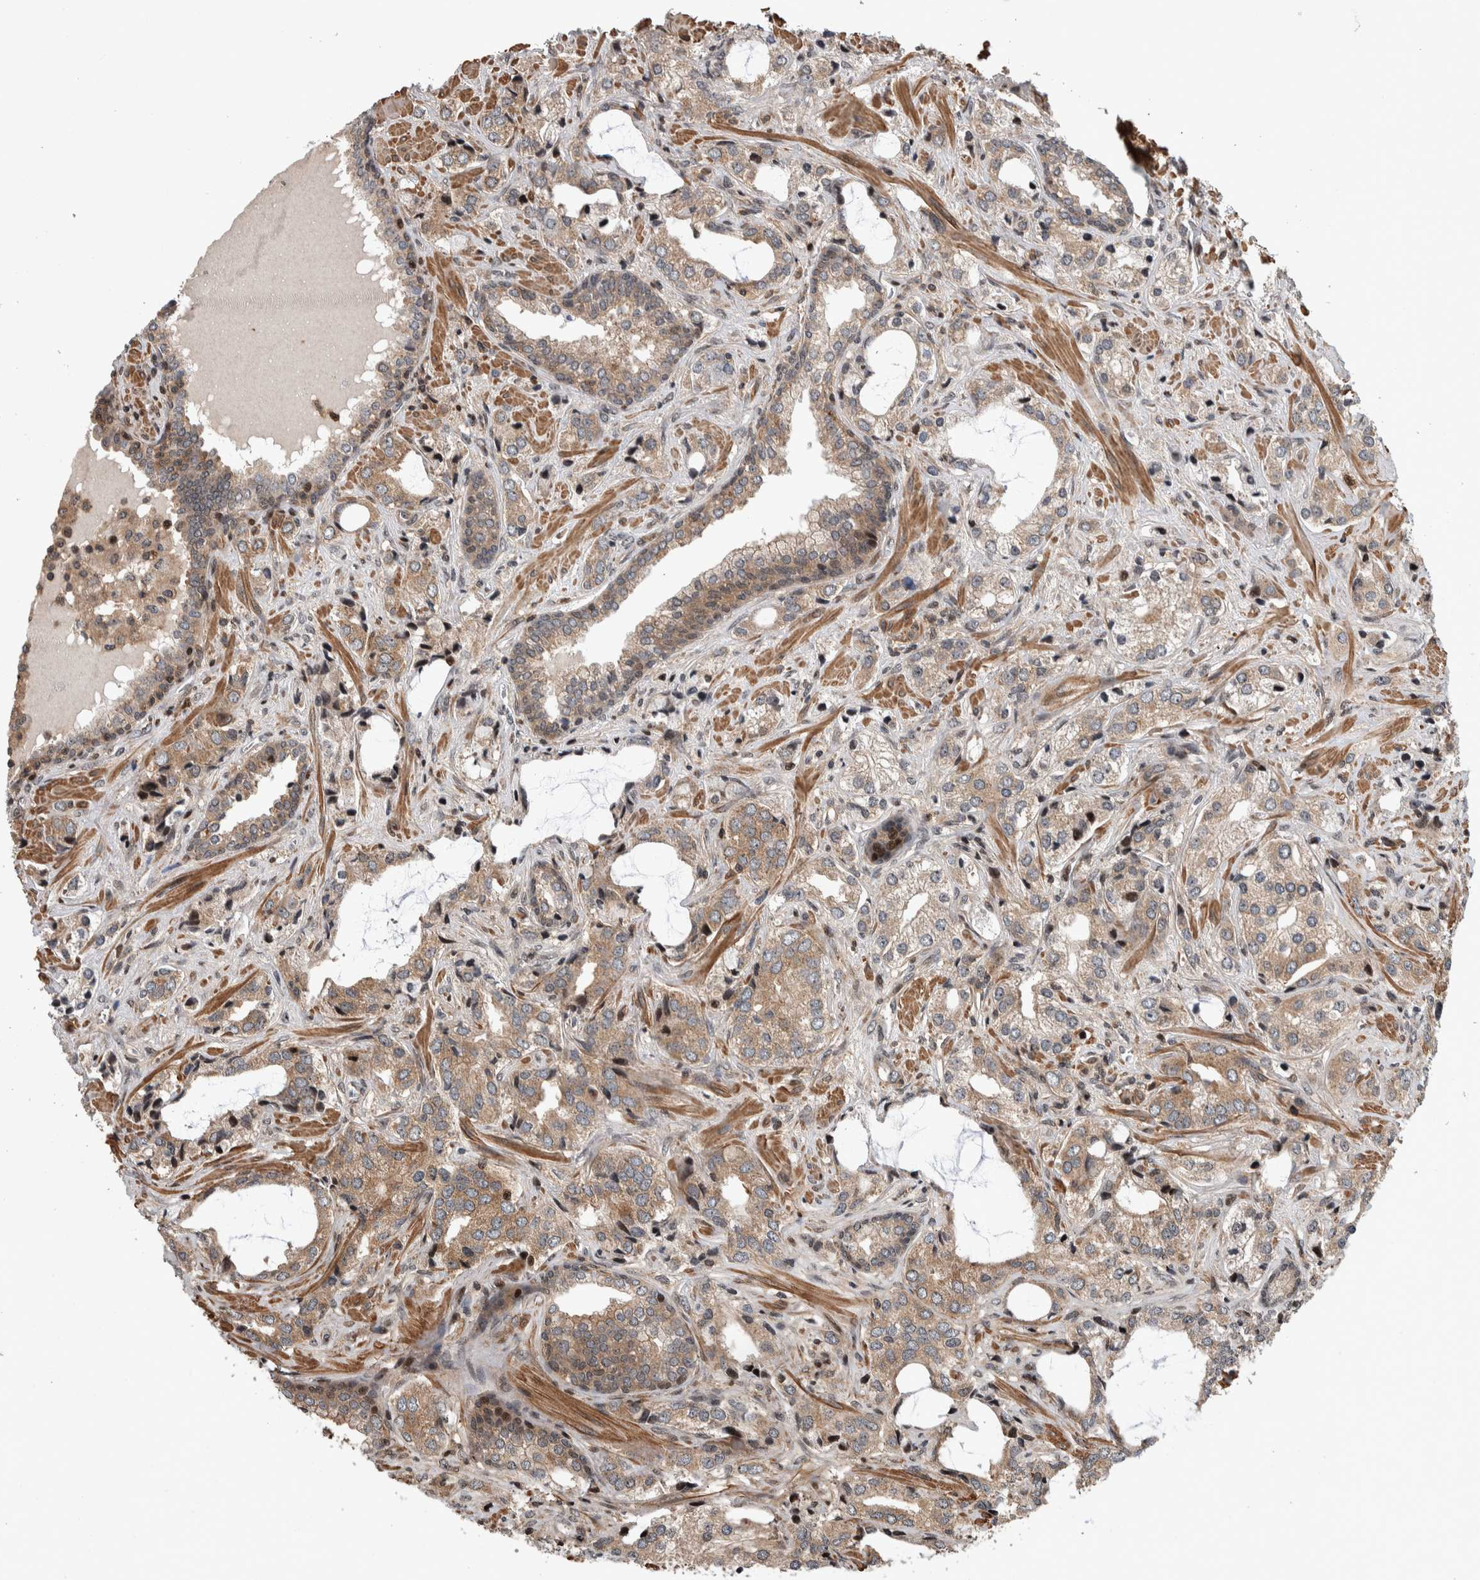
{"staining": {"intensity": "moderate", "quantity": ">75%", "location": "cytoplasmic/membranous"}, "tissue": "prostate cancer", "cell_type": "Tumor cells", "image_type": "cancer", "snomed": [{"axis": "morphology", "description": "Adenocarcinoma, High grade"}, {"axis": "topography", "description": "Prostate"}], "caption": "High-grade adenocarcinoma (prostate) tissue demonstrates moderate cytoplasmic/membranous expression in approximately >75% of tumor cells", "gene": "ARFGEF1", "patient": {"sex": "male", "age": 66}}